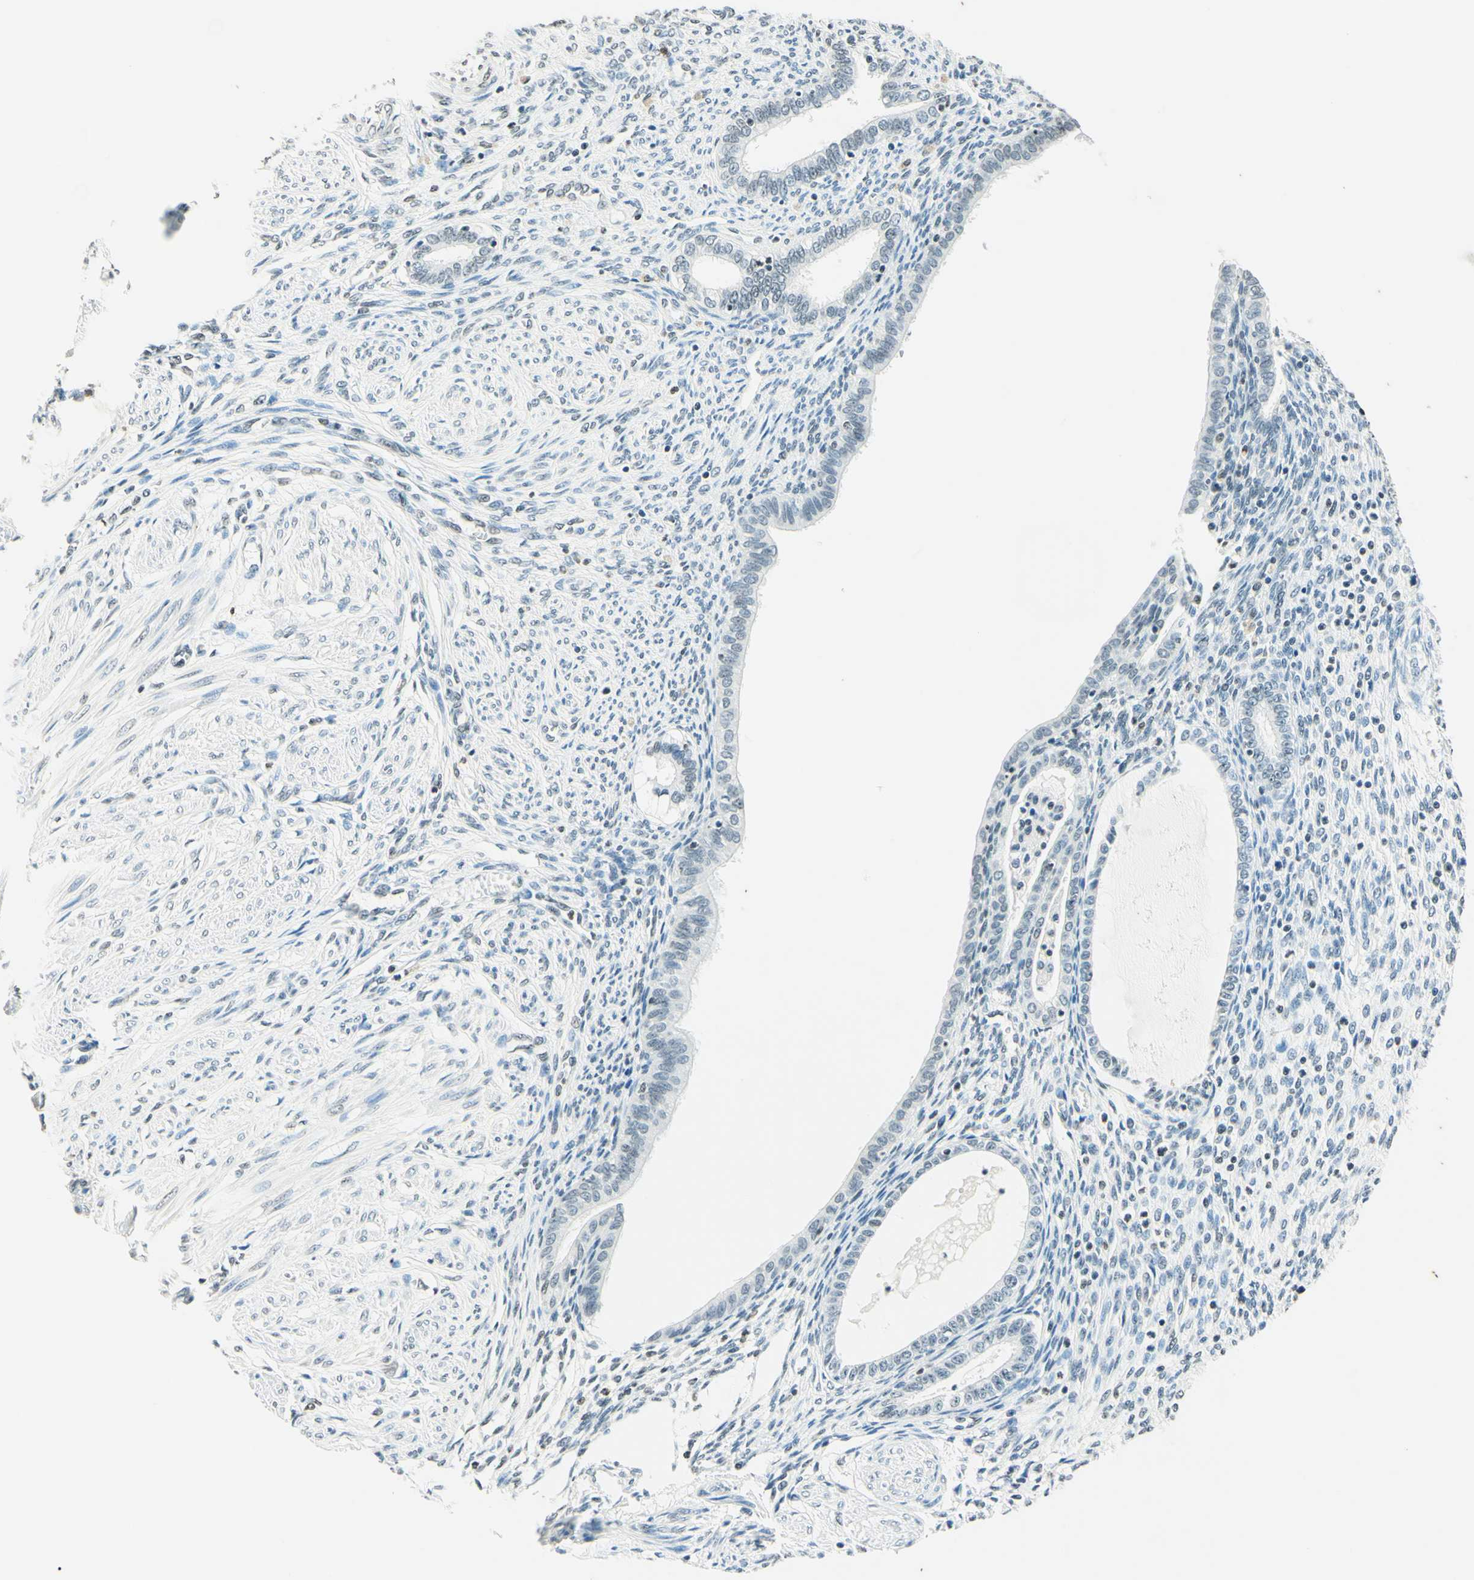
{"staining": {"intensity": "moderate", "quantity": "25%-75%", "location": "nuclear"}, "tissue": "endometrium", "cell_type": "Cells in endometrial stroma", "image_type": "normal", "snomed": [{"axis": "morphology", "description": "Normal tissue, NOS"}, {"axis": "topography", "description": "Endometrium"}], "caption": "Cells in endometrial stroma display medium levels of moderate nuclear staining in approximately 25%-75% of cells in unremarkable endometrium.", "gene": "MSH2", "patient": {"sex": "female", "age": 72}}